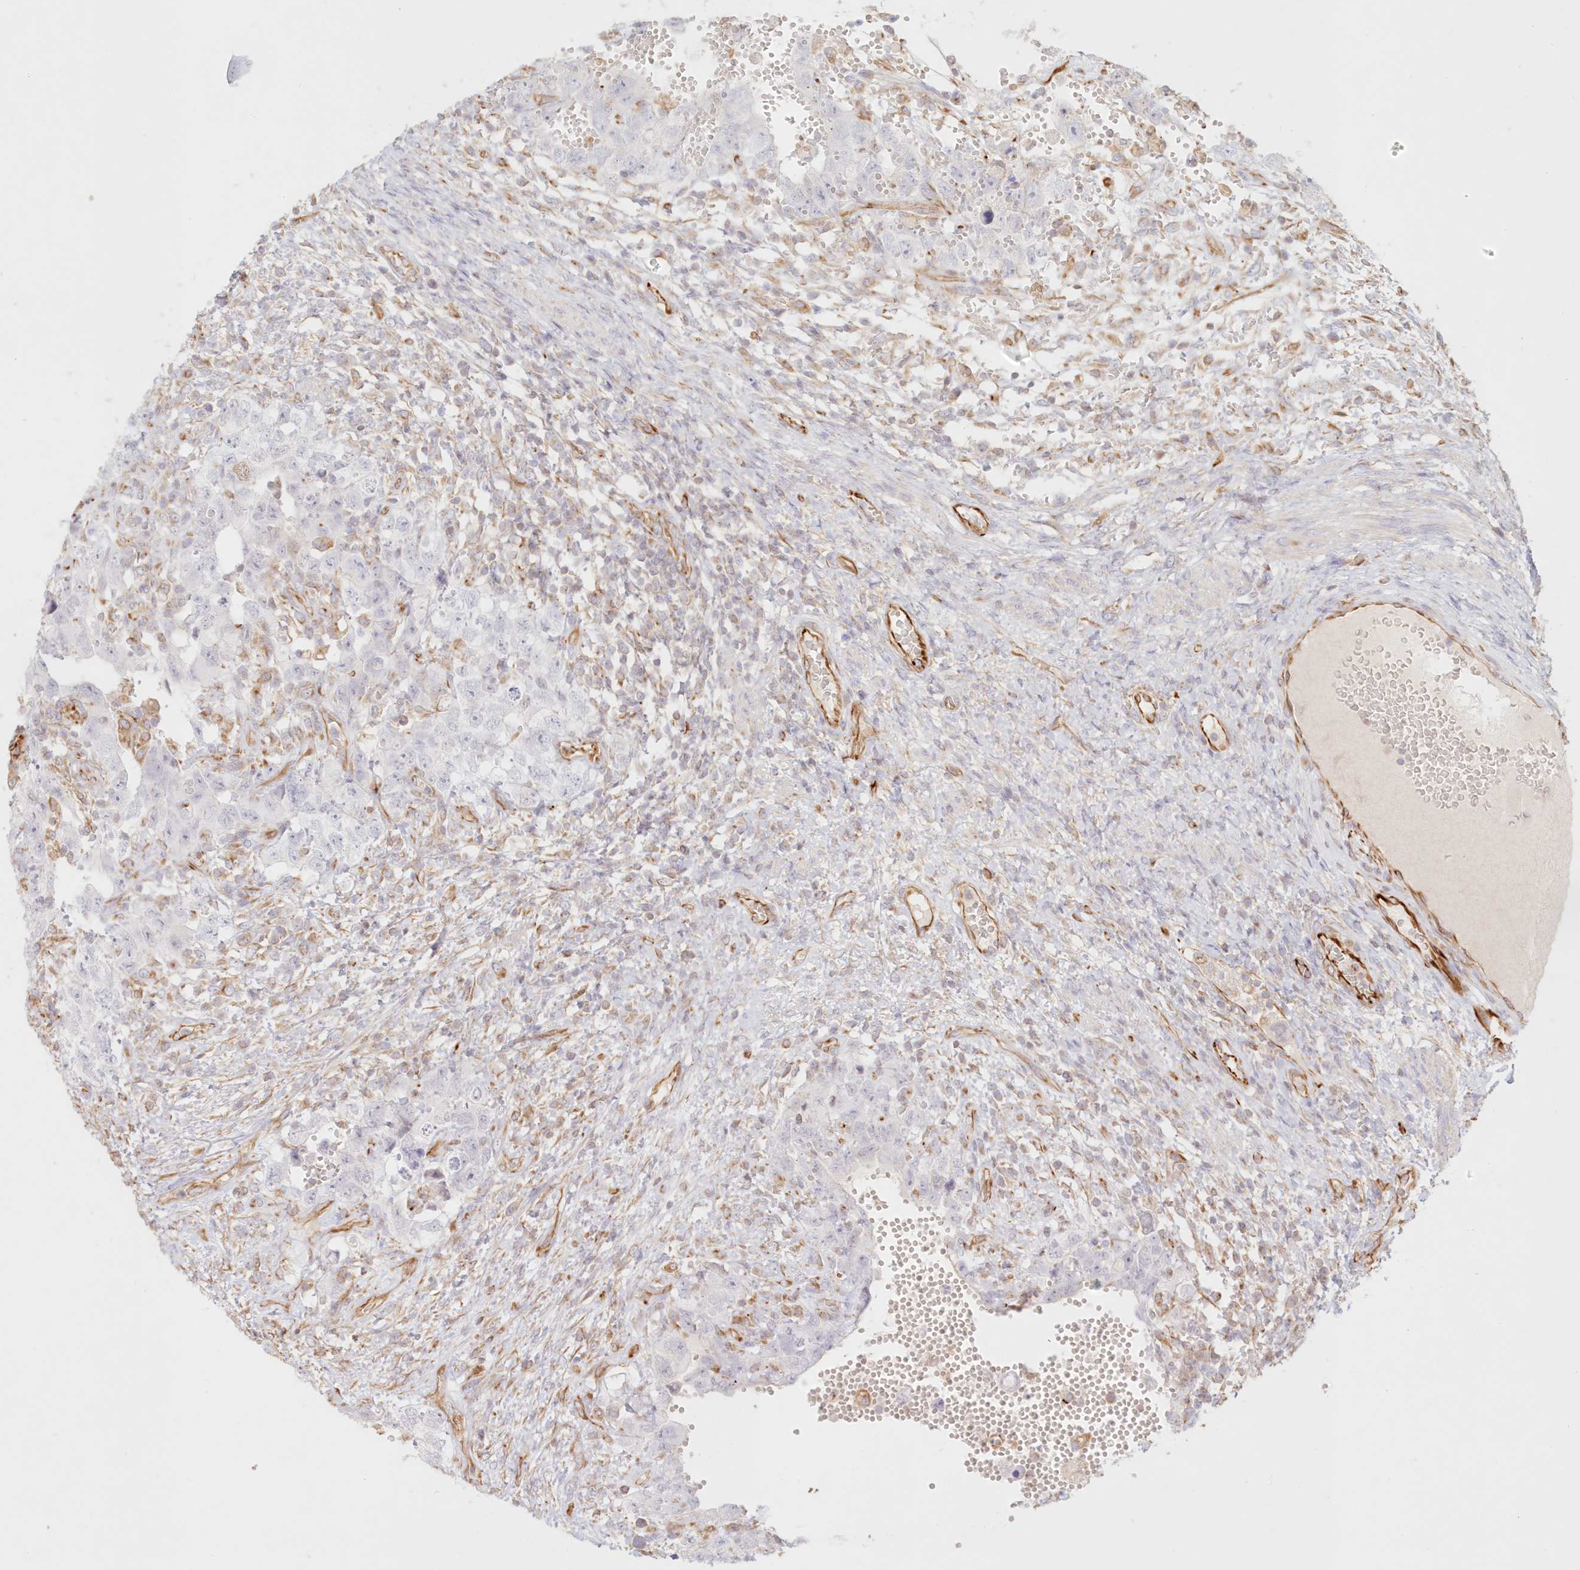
{"staining": {"intensity": "negative", "quantity": "none", "location": "none"}, "tissue": "testis cancer", "cell_type": "Tumor cells", "image_type": "cancer", "snomed": [{"axis": "morphology", "description": "Carcinoma, Embryonal, NOS"}, {"axis": "topography", "description": "Testis"}], "caption": "The photomicrograph demonstrates no significant positivity in tumor cells of embryonal carcinoma (testis).", "gene": "DMRTB1", "patient": {"sex": "male", "age": 26}}